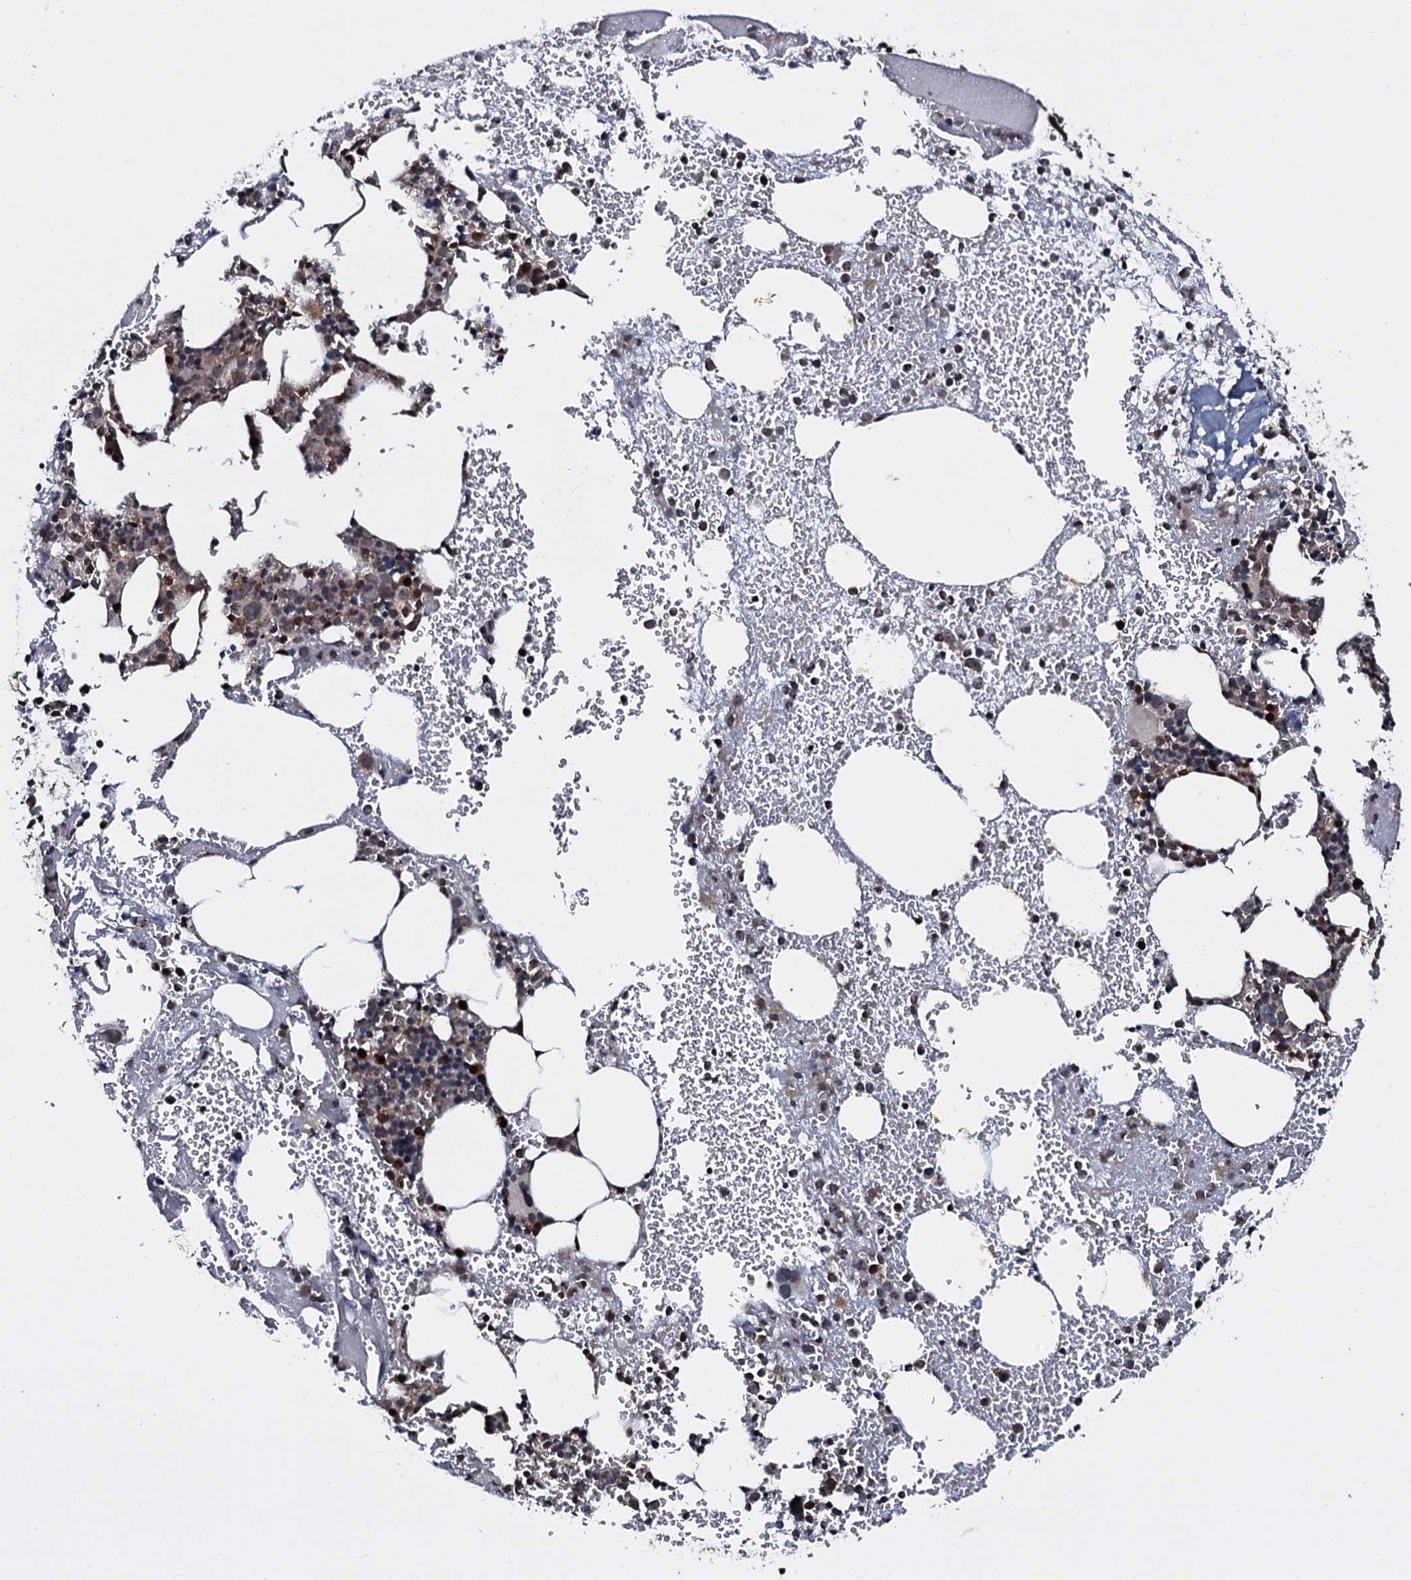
{"staining": {"intensity": "moderate", "quantity": "<25%", "location": "cytoplasmic/membranous"}, "tissue": "bone marrow", "cell_type": "Hematopoietic cells", "image_type": "normal", "snomed": [{"axis": "morphology", "description": "Normal tissue, NOS"}, {"axis": "topography", "description": "Bone marrow"}], "caption": "A low amount of moderate cytoplasmic/membranous positivity is appreciated in approximately <25% of hematopoietic cells in unremarkable bone marrow.", "gene": "HDDC3", "patient": {"sex": "male", "age": 61}}